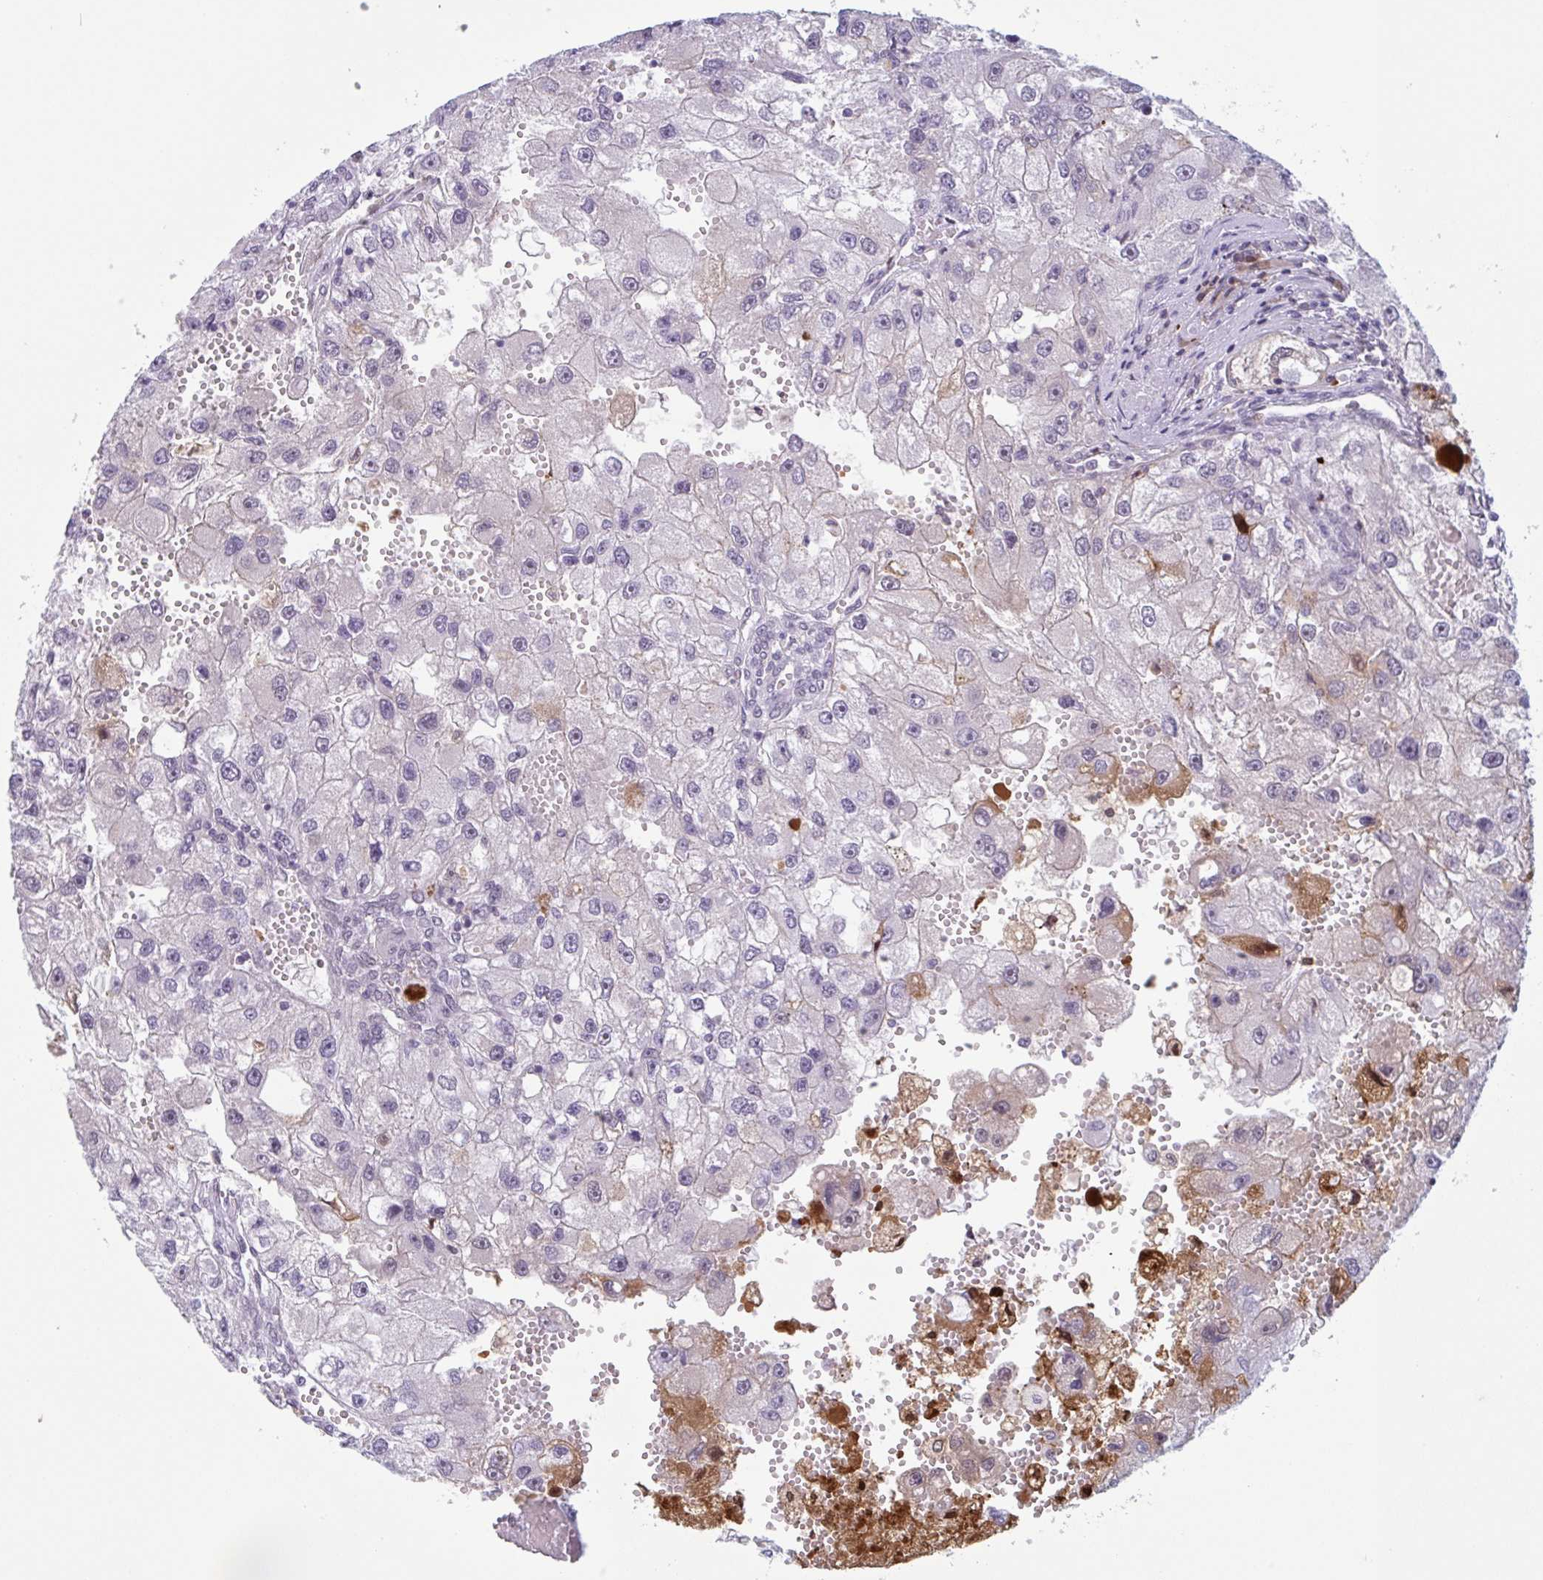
{"staining": {"intensity": "weak", "quantity": "<25%", "location": "cytoplasmic/membranous,nuclear"}, "tissue": "renal cancer", "cell_type": "Tumor cells", "image_type": "cancer", "snomed": [{"axis": "morphology", "description": "Adenocarcinoma, NOS"}, {"axis": "topography", "description": "Kidney"}], "caption": "Tumor cells are negative for brown protein staining in renal cancer. (DAB IHC with hematoxylin counter stain).", "gene": "PLG", "patient": {"sex": "male", "age": 63}}